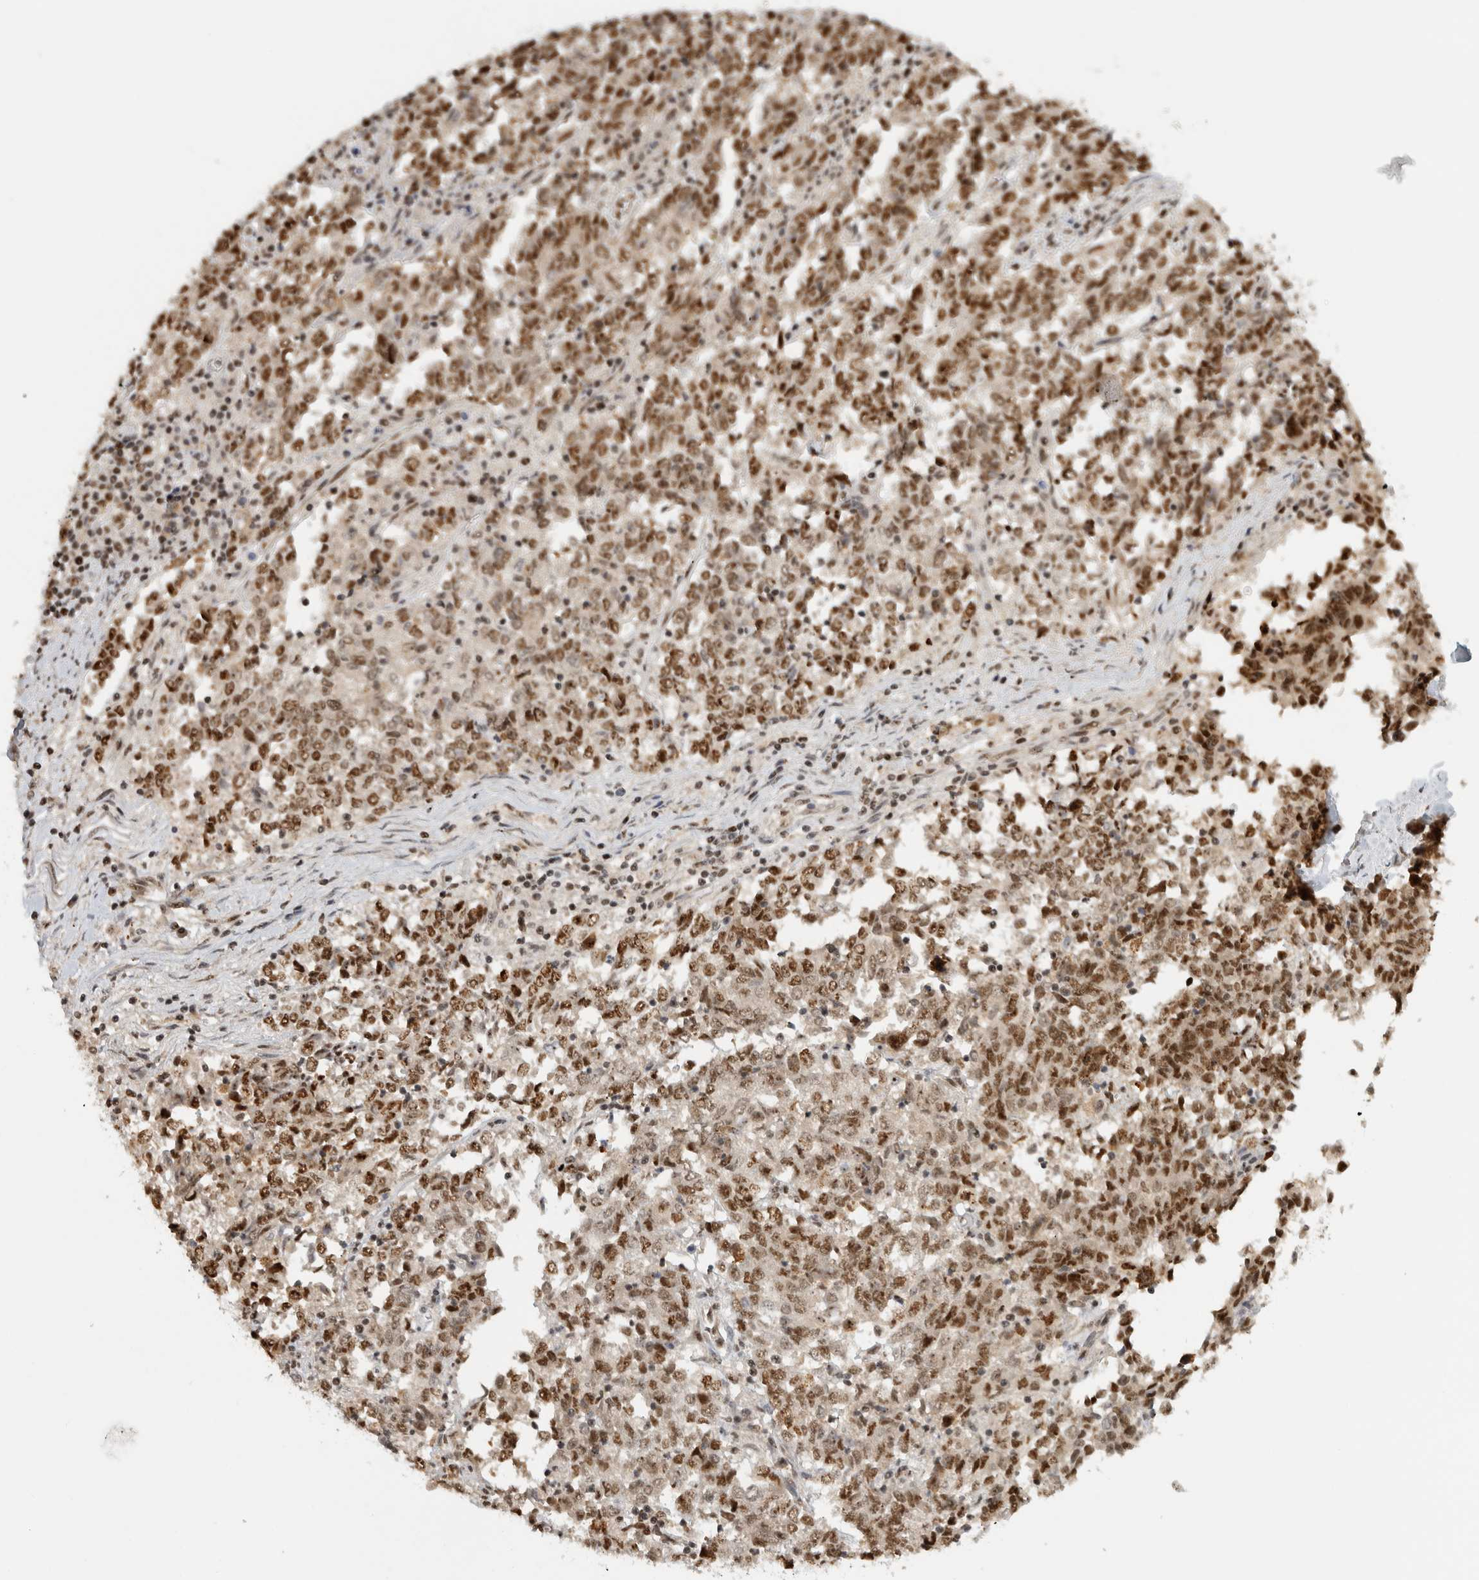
{"staining": {"intensity": "moderate", "quantity": ">75%", "location": "nuclear"}, "tissue": "endometrial cancer", "cell_type": "Tumor cells", "image_type": "cancer", "snomed": [{"axis": "morphology", "description": "Adenocarcinoma, NOS"}, {"axis": "topography", "description": "Endometrium"}], "caption": "Protein staining of adenocarcinoma (endometrial) tissue exhibits moderate nuclear positivity in approximately >75% of tumor cells.", "gene": "EBNA1BP2", "patient": {"sex": "female", "age": 80}}